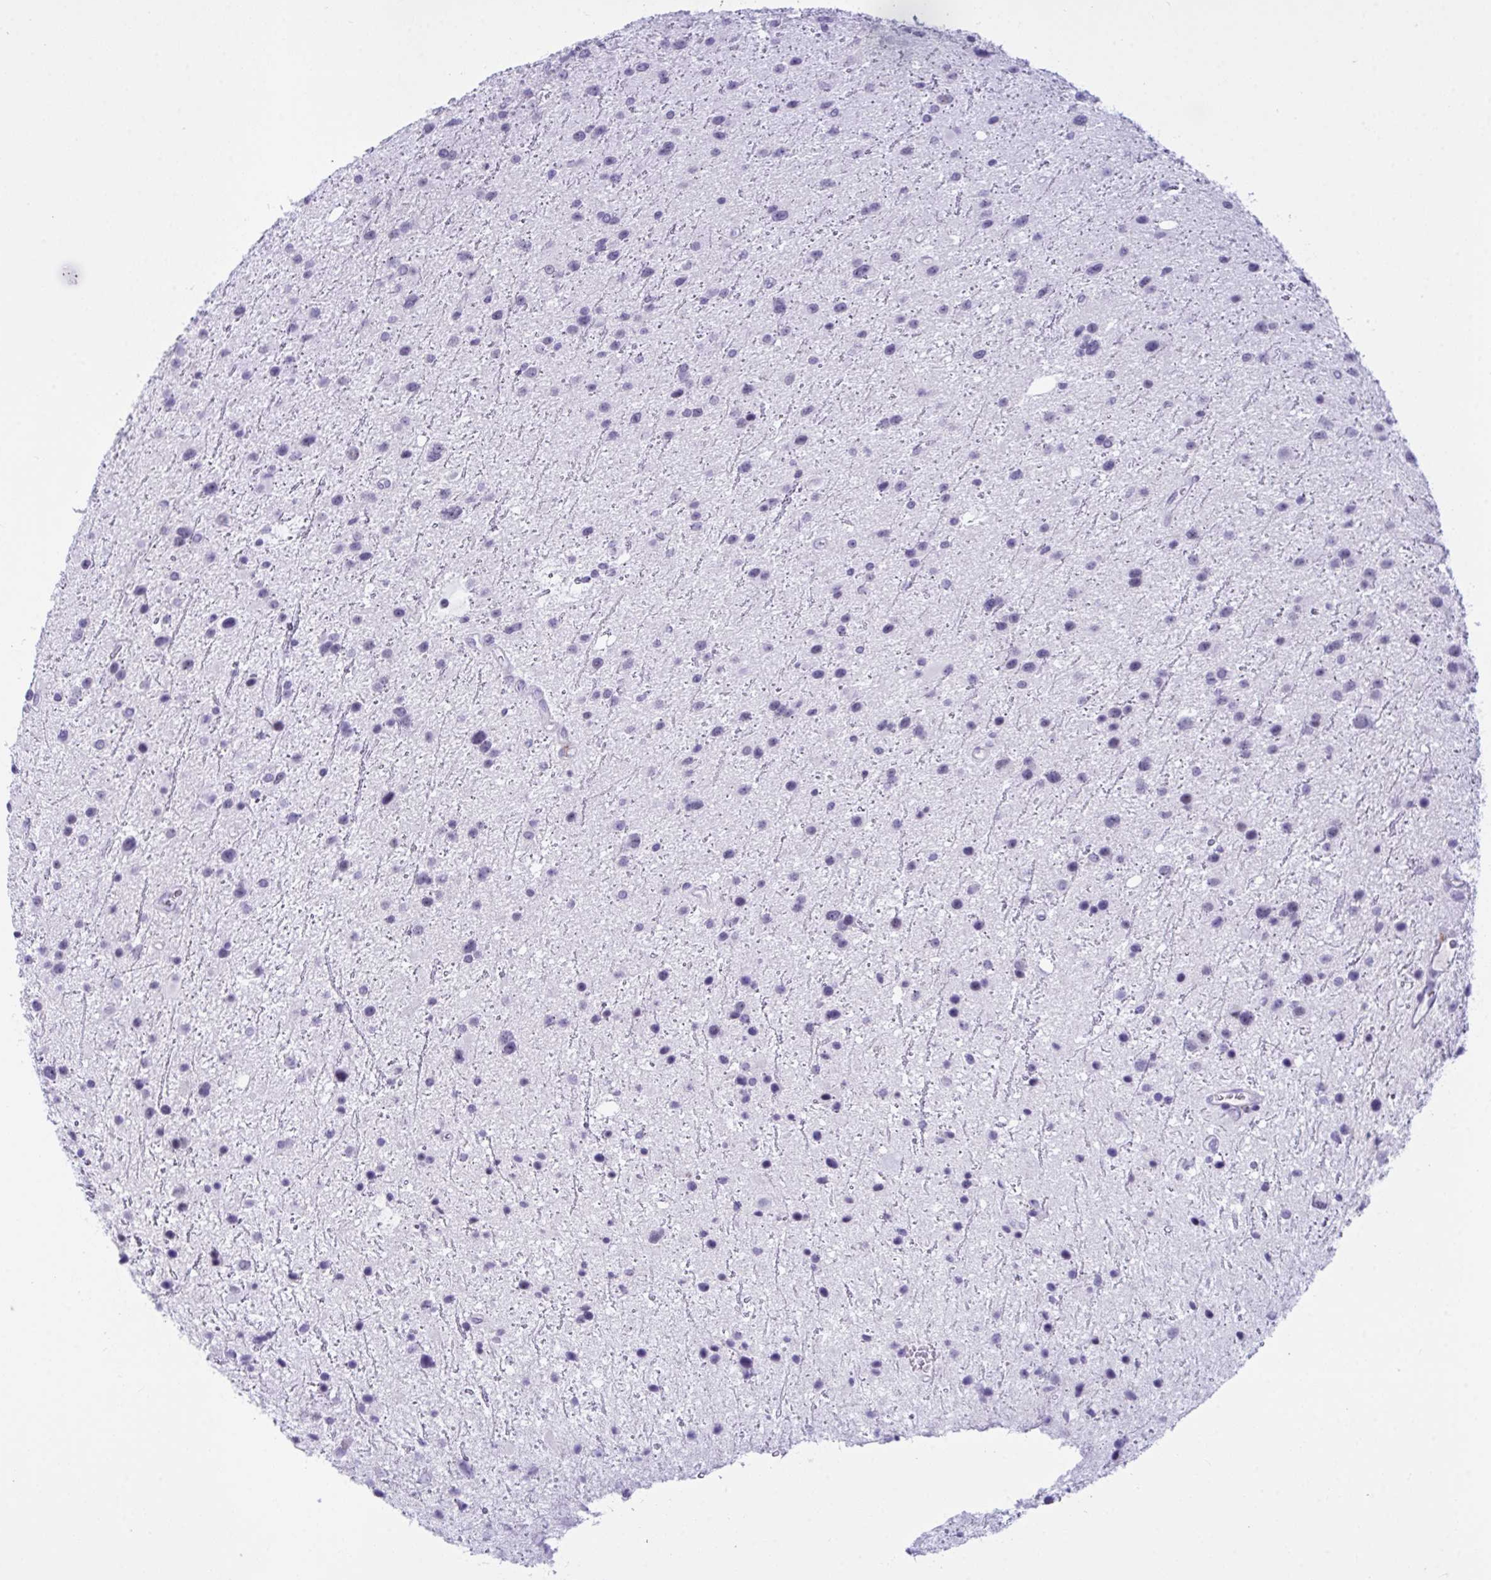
{"staining": {"intensity": "negative", "quantity": "none", "location": "none"}, "tissue": "glioma", "cell_type": "Tumor cells", "image_type": "cancer", "snomed": [{"axis": "morphology", "description": "Glioma, malignant, Low grade"}, {"axis": "topography", "description": "Brain"}], "caption": "The image reveals no significant staining in tumor cells of glioma.", "gene": "ELN", "patient": {"sex": "female", "age": 32}}